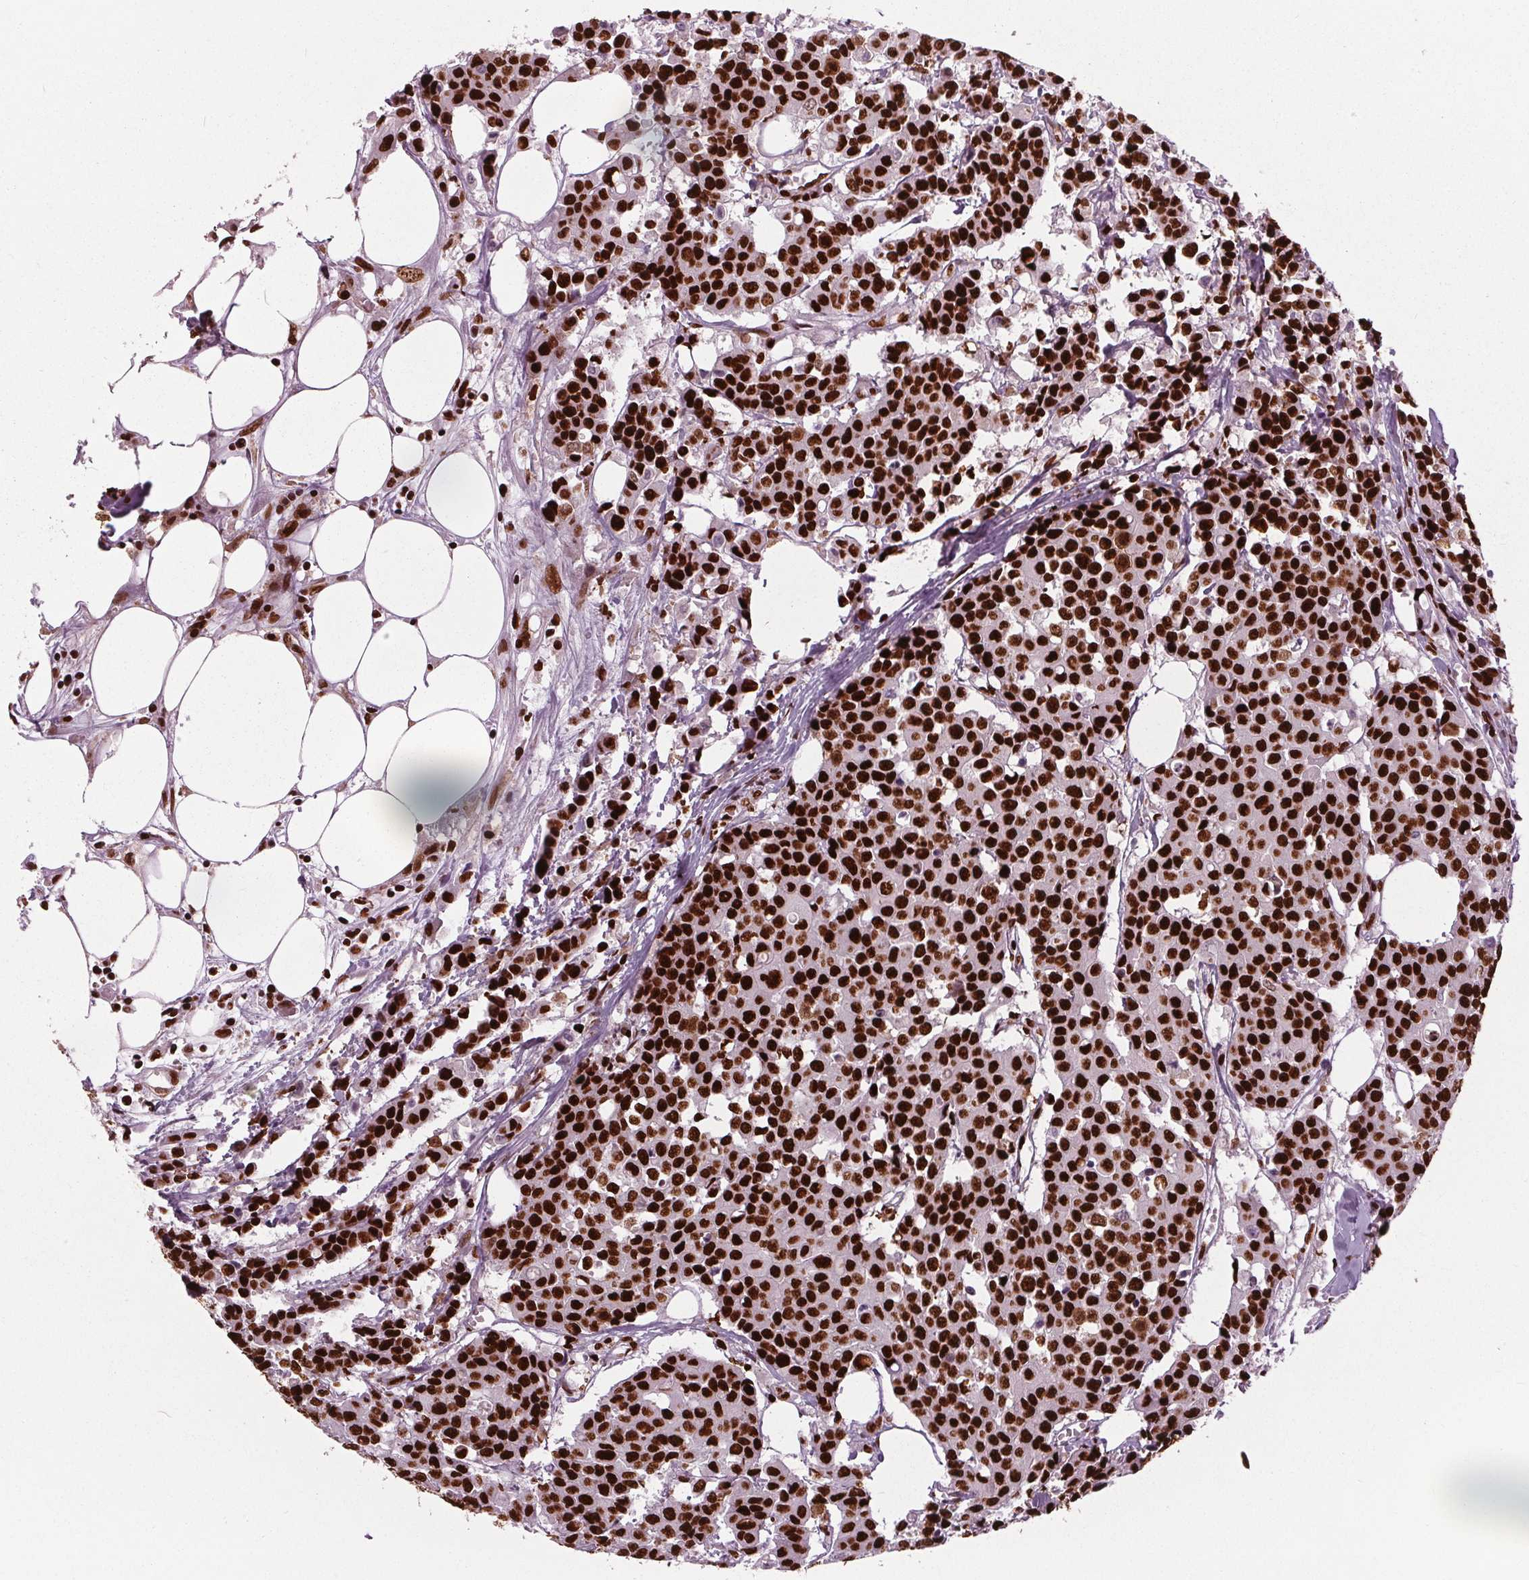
{"staining": {"intensity": "strong", "quantity": ">75%", "location": "nuclear"}, "tissue": "carcinoid", "cell_type": "Tumor cells", "image_type": "cancer", "snomed": [{"axis": "morphology", "description": "Carcinoid, malignant, NOS"}, {"axis": "topography", "description": "Colon"}], "caption": "A micrograph of human carcinoid (malignant) stained for a protein exhibits strong nuclear brown staining in tumor cells.", "gene": "BRD4", "patient": {"sex": "male", "age": 81}}